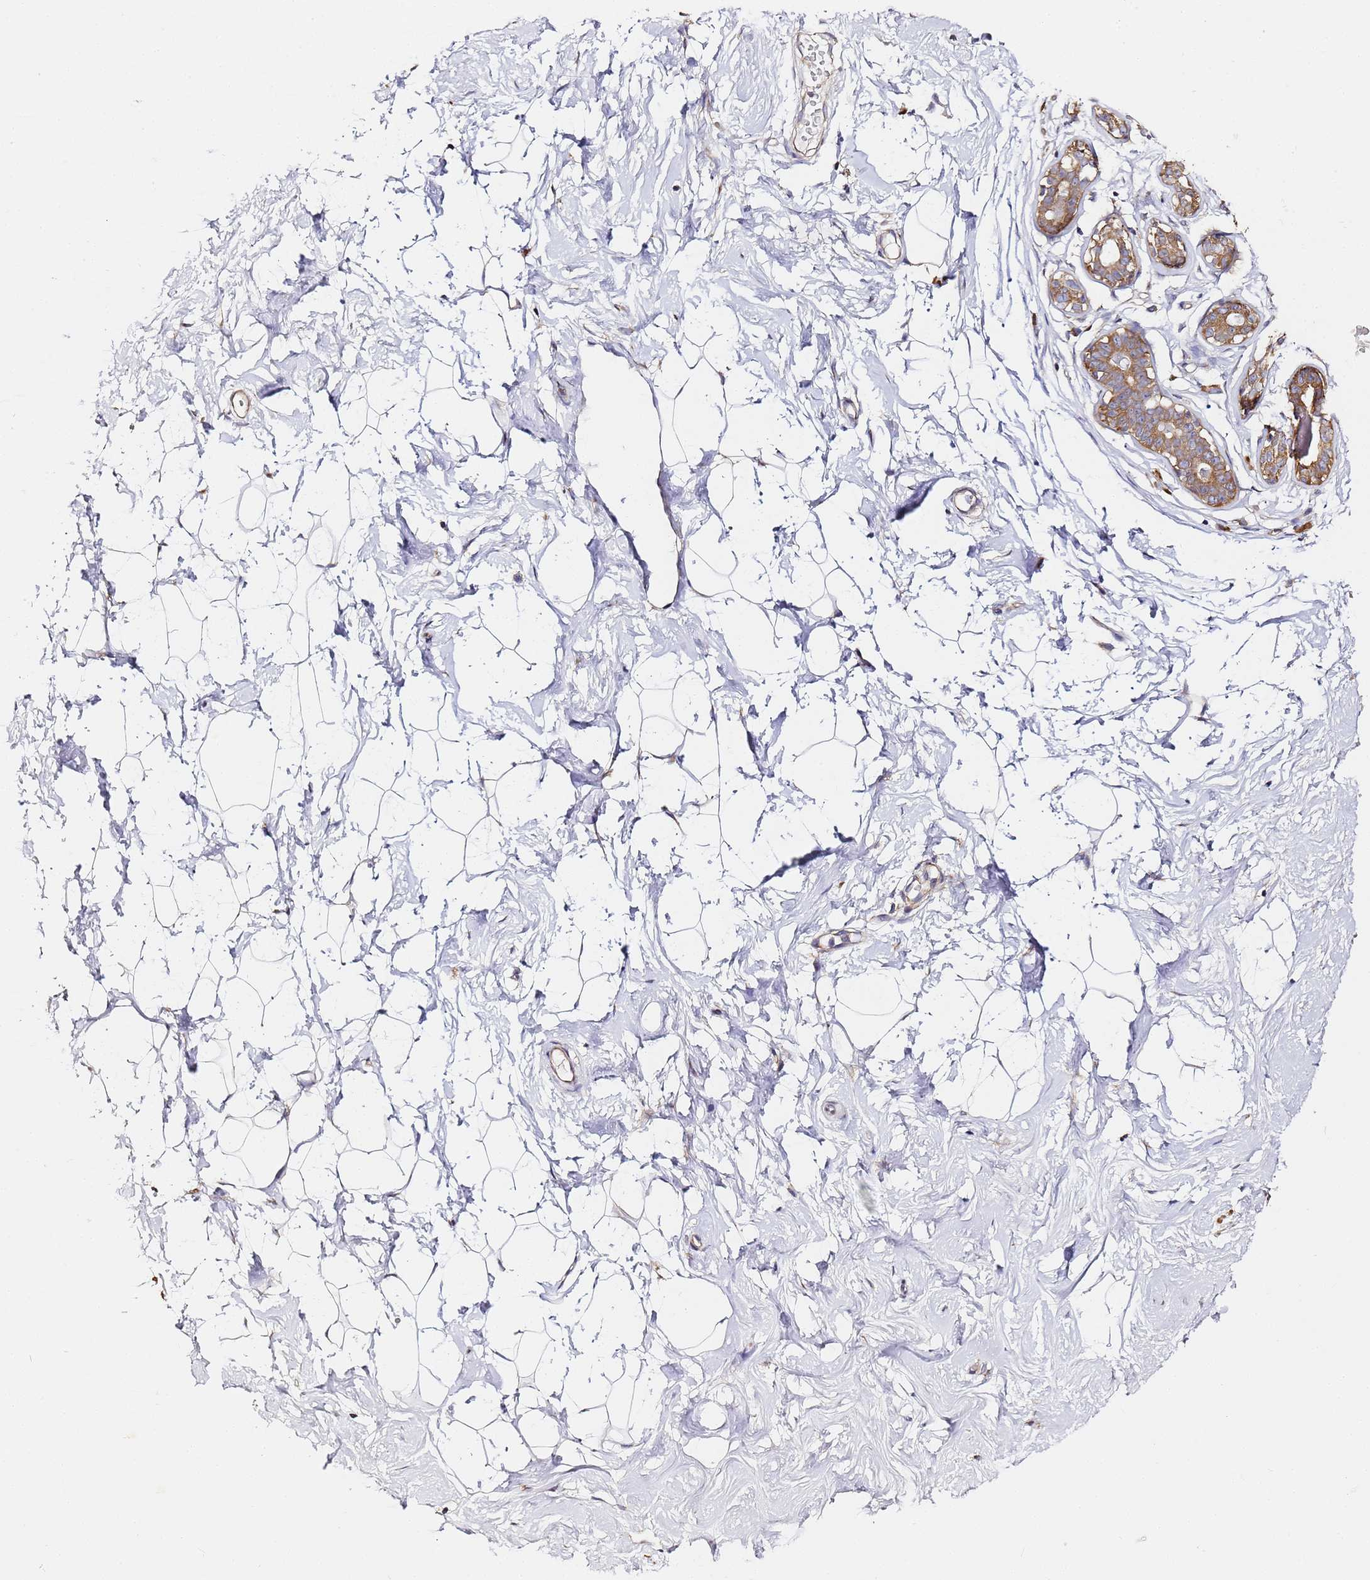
{"staining": {"intensity": "negative", "quantity": "none", "location": "none"}, "tissue": "breast", "cell_type": "Adipocytes", "image_type": "normal", "snomed": [{"axis": "morphology", "description": "Normal tissue, NOS"}, {"axis": "morphology", "description": "Adenoma, NOS"}, {"axis": "topography", "description": "Breast"}], "caption": "DAB immunohistochemical staining of unremarkable breast shows no significant expression in adipocytes.", "gene": "RPL13A", "patient": {"sex": "female", "age": 23}}